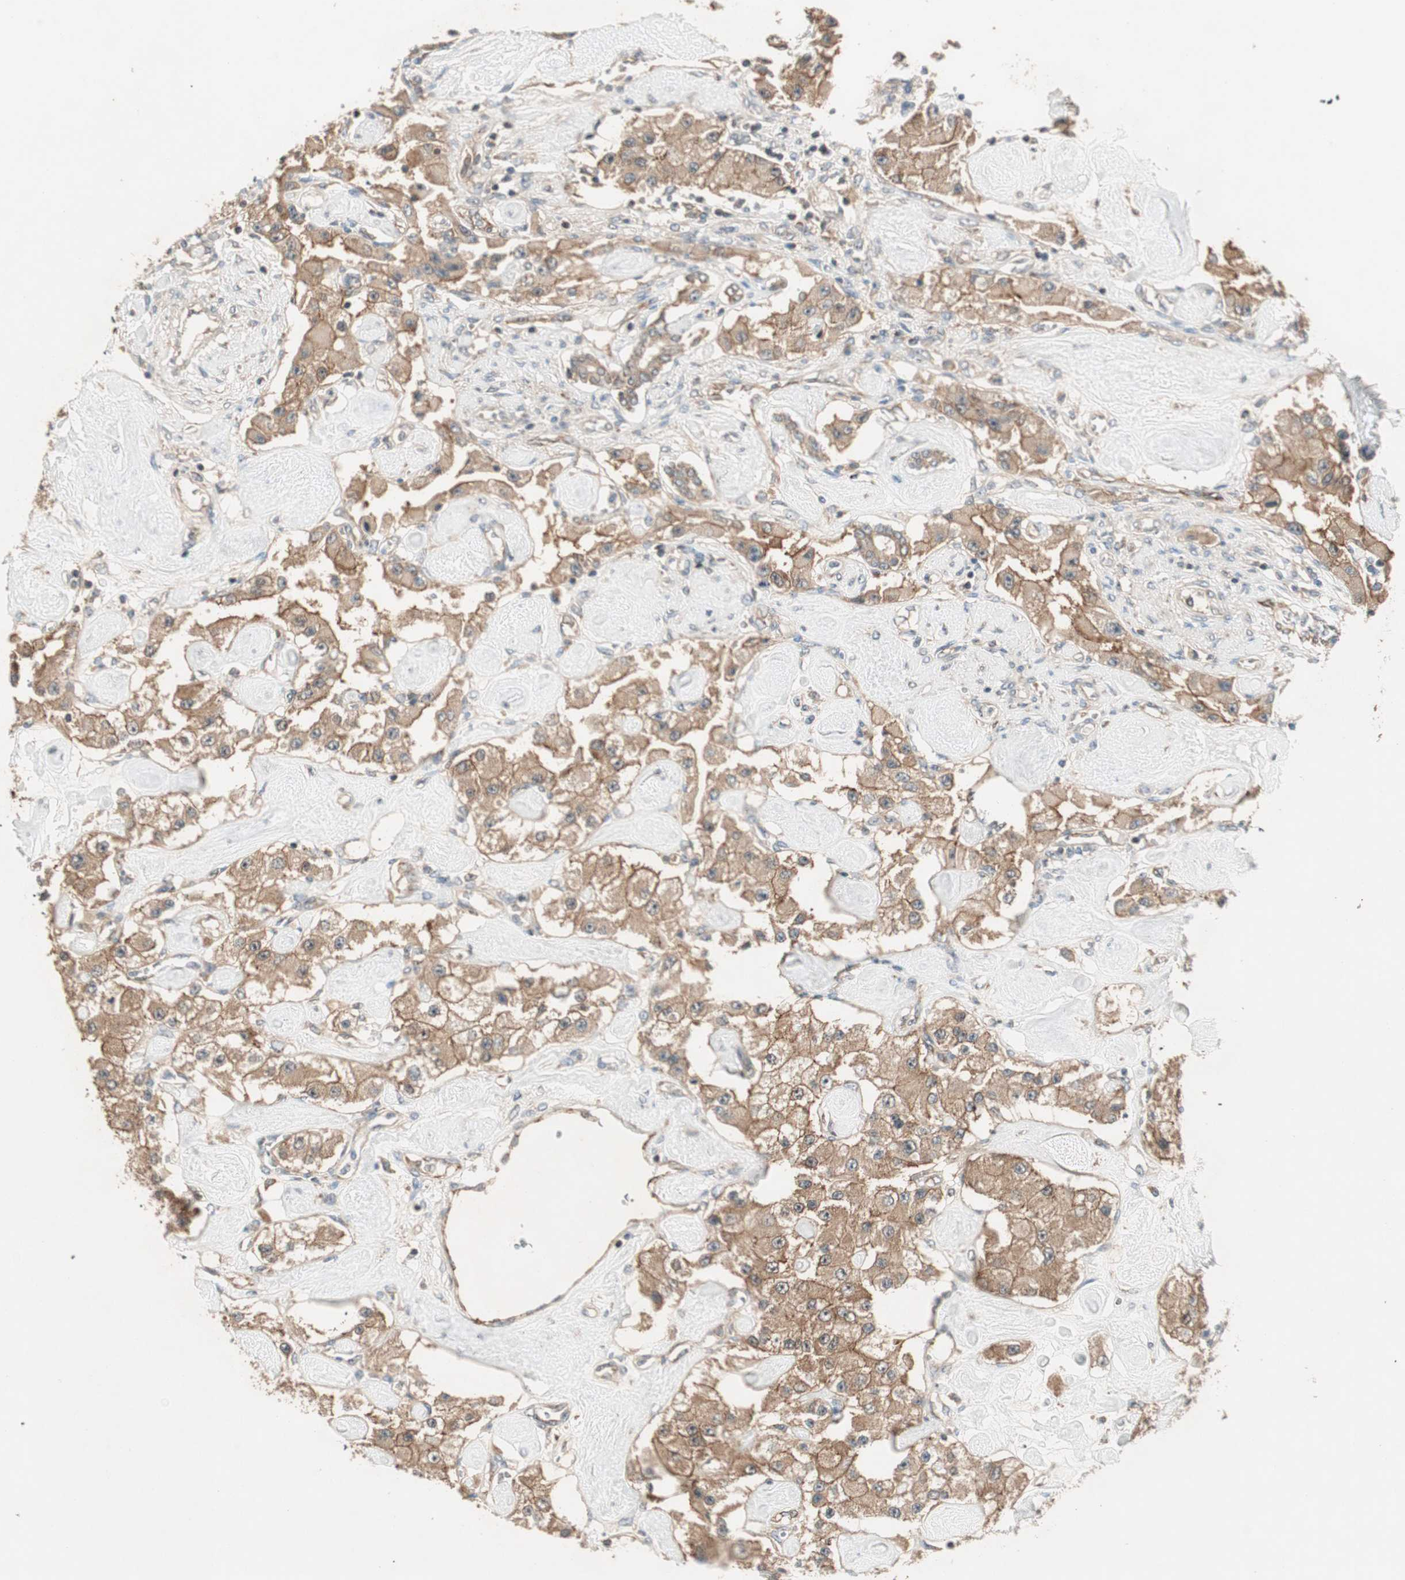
{"staining": {"intensity": "moderate", "quantity": ">75%", "location": "cytoplasmic/membranous"}, "tissue": "carcinoid", "cell_type": "Tumor cells", "image_type": "cancer", "snomed": [{"axis": "morphology", "description": "Carcinoid, malignant, NOS"}, {"axis": "topography", "description": "Pancreas"}], "caption": "The photomicrograph displays a brown stain indicating the presence of a protein in the cytoplasmic/membranous of tumor cells in carcinoid (malignant). Using DAB (3,3'-diaminobenzidine) (brown) and hematoxylin (blue) stains, captured at high magnification using brightfield microscopy.", "gene": "CC2D1A", "patient": {"sex": "male", "age": 41}}